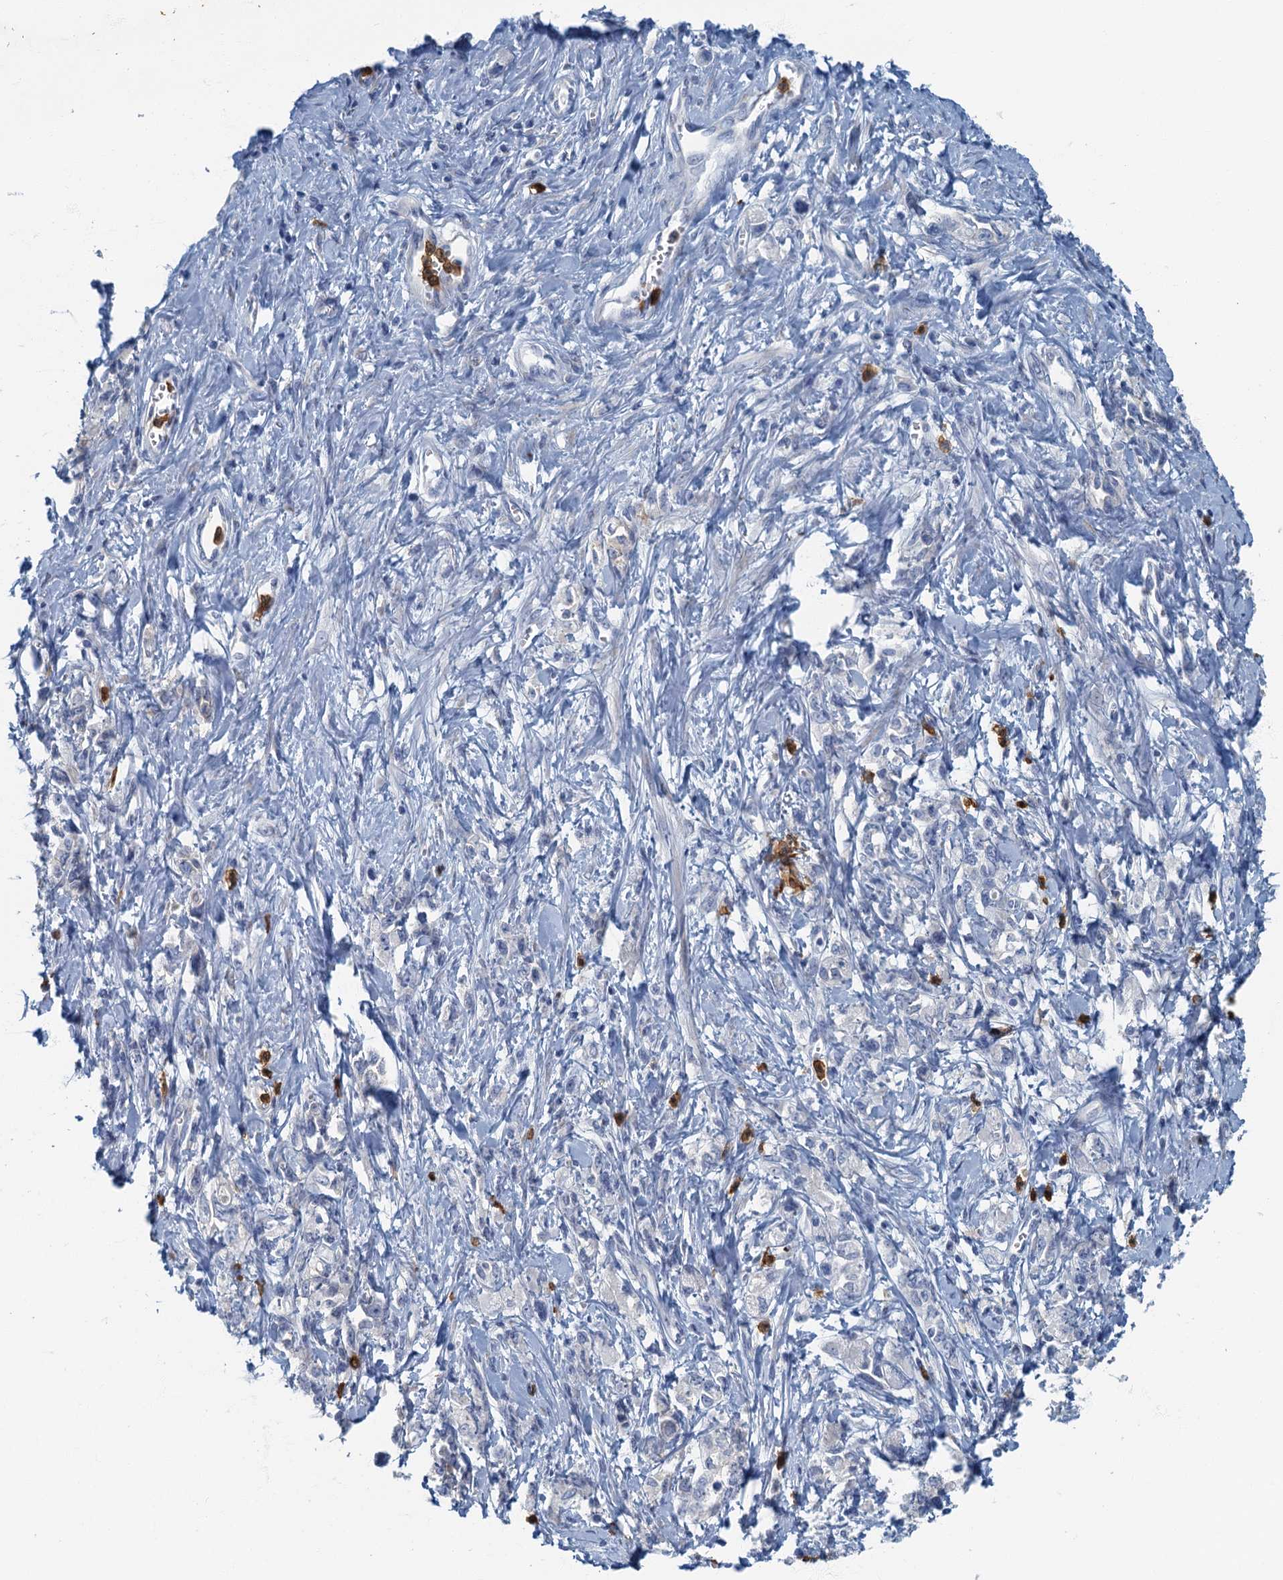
{"staining": {"intensity": "negative", "quantity": "none", "location": "none"}, "tissue": "stomach cancer", "cell_type": "Tumor cells", "image_type": "cancer", "snomed": [{"axis": "morphology", "description": "Adenocarcinoma, NOS"}, {"axis": "topography", "description": "Stomach"}], "caption": "High power microscopy histopathology image of an immunohistochemistry (IHC) photomicrograph of stomach cancer (adenocarcinoma), revealing no significant positivity in tumor cells. Brightfield microscopy of immunohistochemistry stained with DAB (brown) and hematoxylin (blue), captured at high magnification.", "gene": "ANKDD1A", "patient": {"sex": "female", "age": 76}}